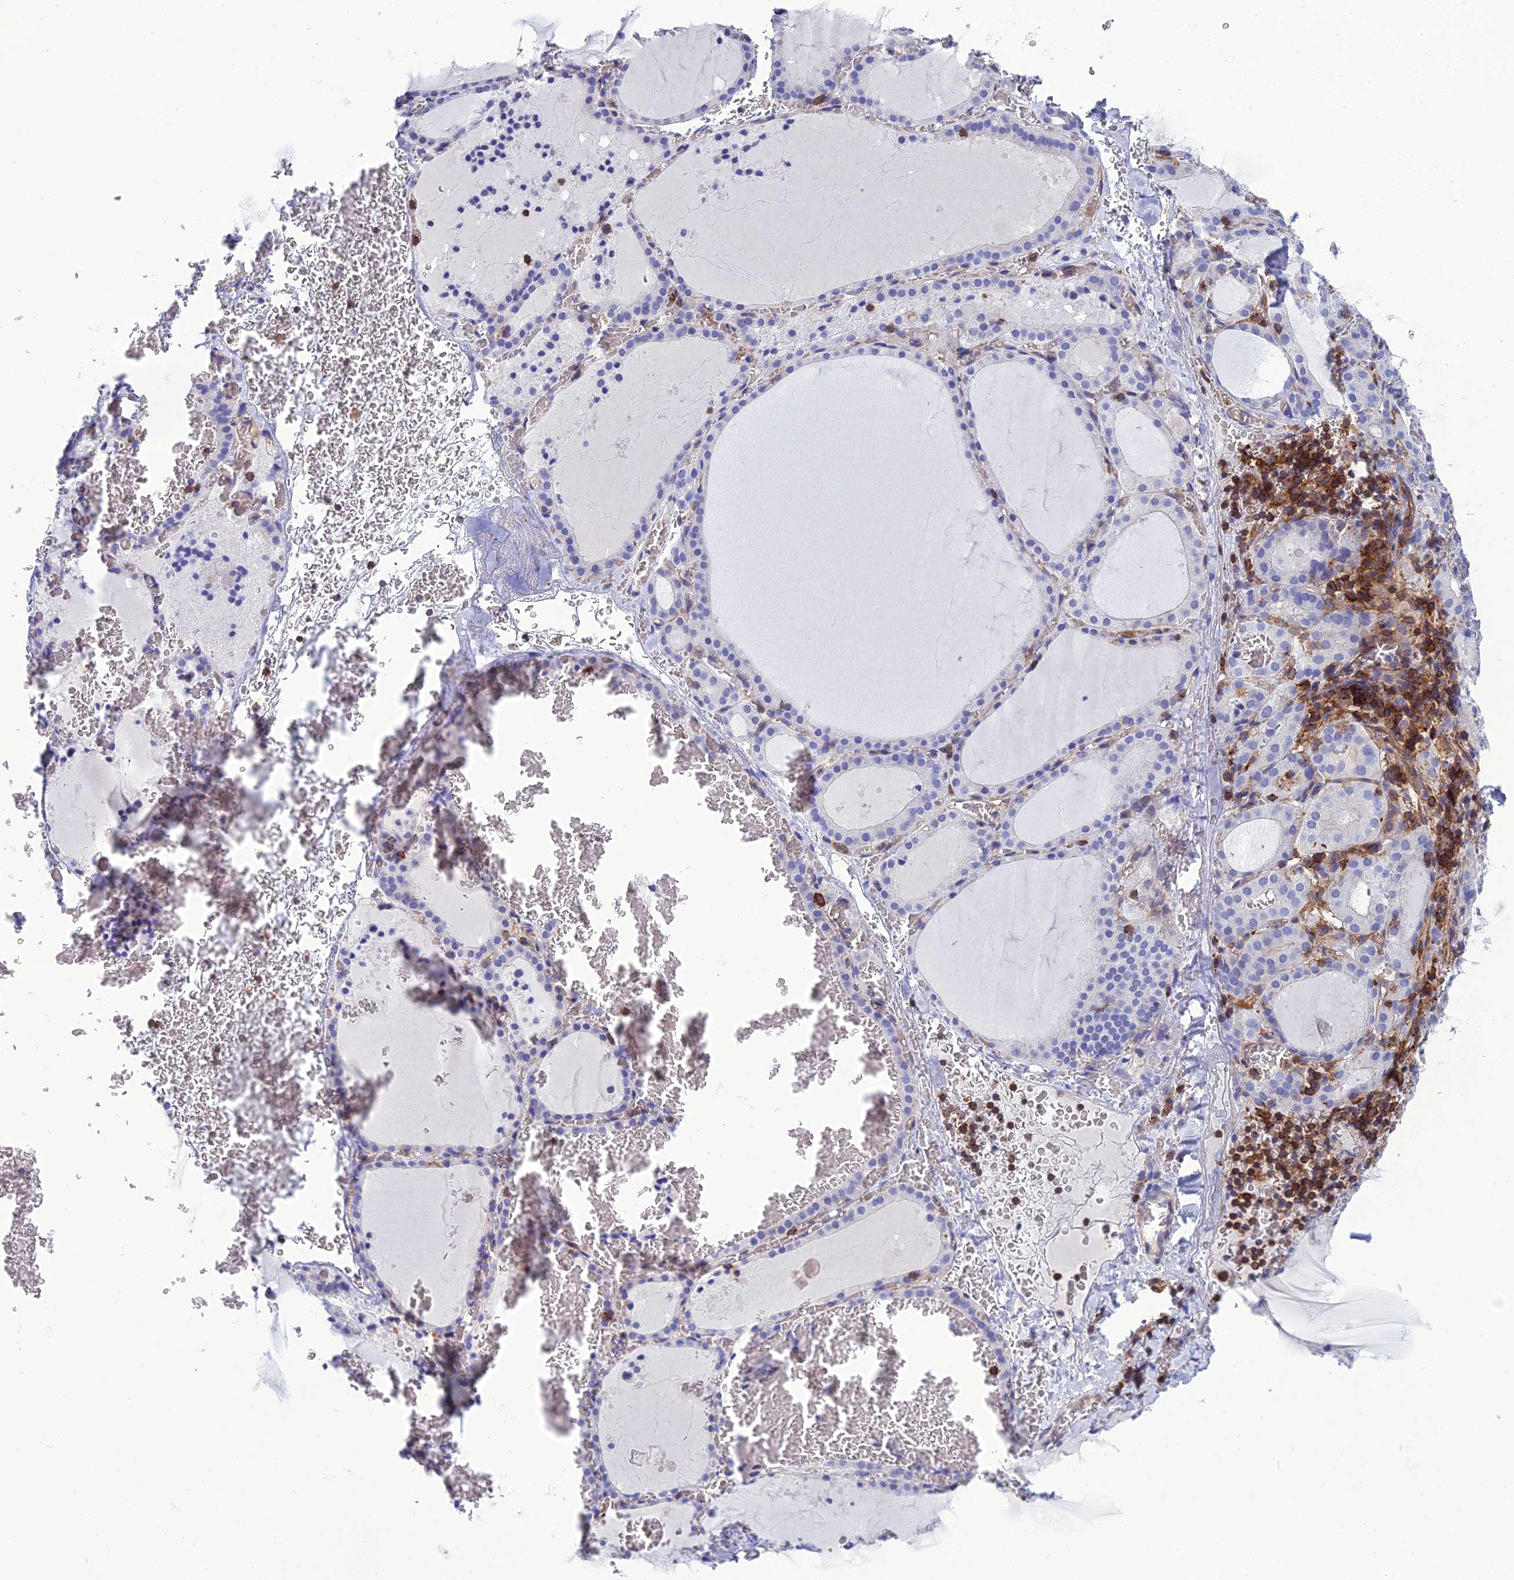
{"staining": {"intensity": "negative", "quantity": "none", "location": "none"}, "tissue": "thyroid gland", "cell_type": "Glandular cells", "image_type": "normal", "snomed": [{"axis": "morphology", "description": "Normal tissue, NOS"}, {"axis": "topography", "description": "Thyroid gland"}], "caption": "This is an immunohistochemistry image of benign thyroid gland. There is no positivity in glandular cells.", "gene": "PPP1R18", "patient": {"sex": "female", "age": 39}}